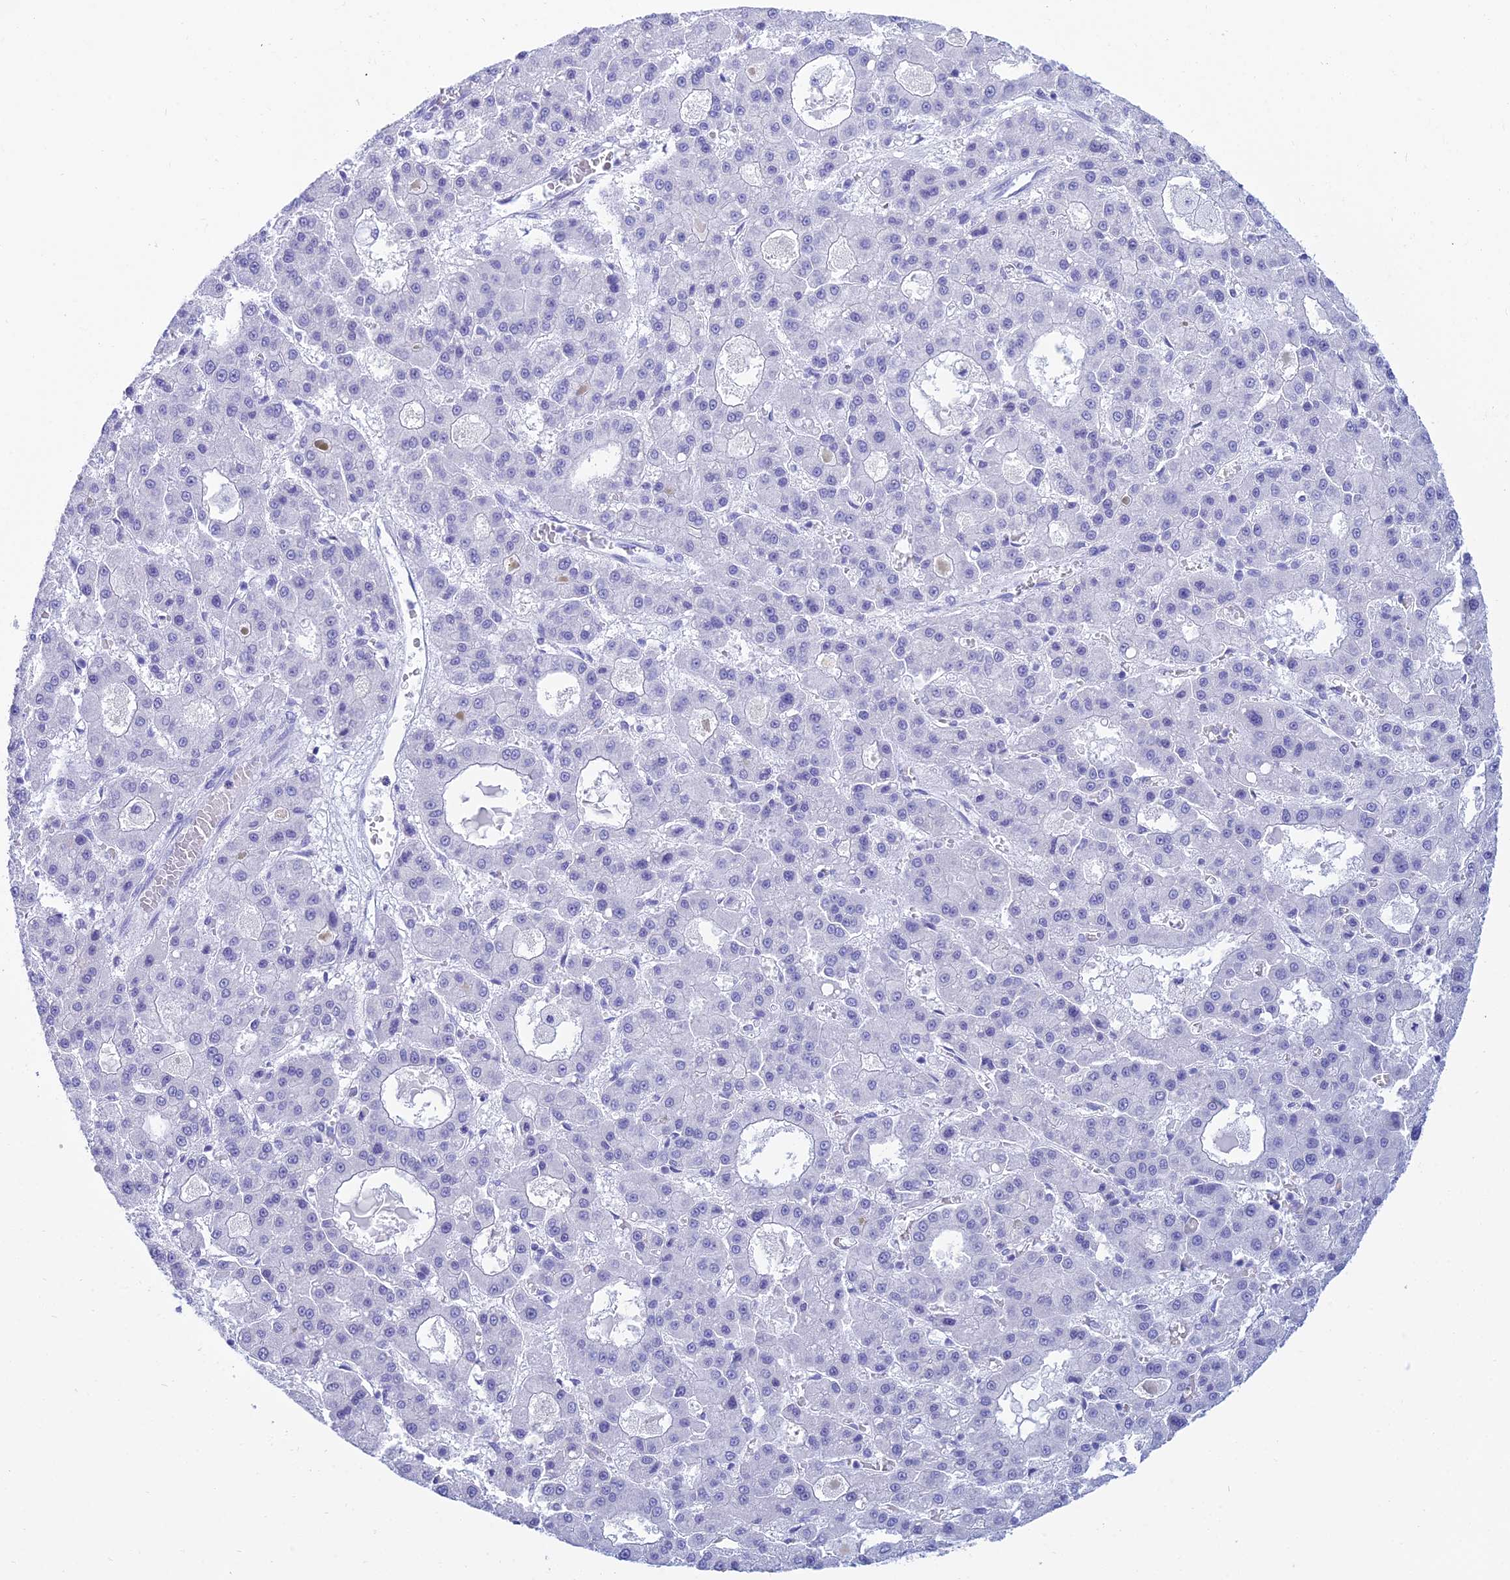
{"staining": {"intensity": "negative", "quantity": "none", "location": "none"}, "tissue": "liver cancer", "cell_type": "Tumor cells", "image_type": "cancer", "snomed": [{"axis": "morphology", "description": "Carcinoma, Hepatocellular, NOS"}, {"axis": "topography", "description": "Liver"}], "caption": "Liver hepatocellular carcinoma was stained to show a protein in brown. There is no significant expression in tumor cells.", "gene": "PATE4", "patient": {"sex": "male", "age": 70}}